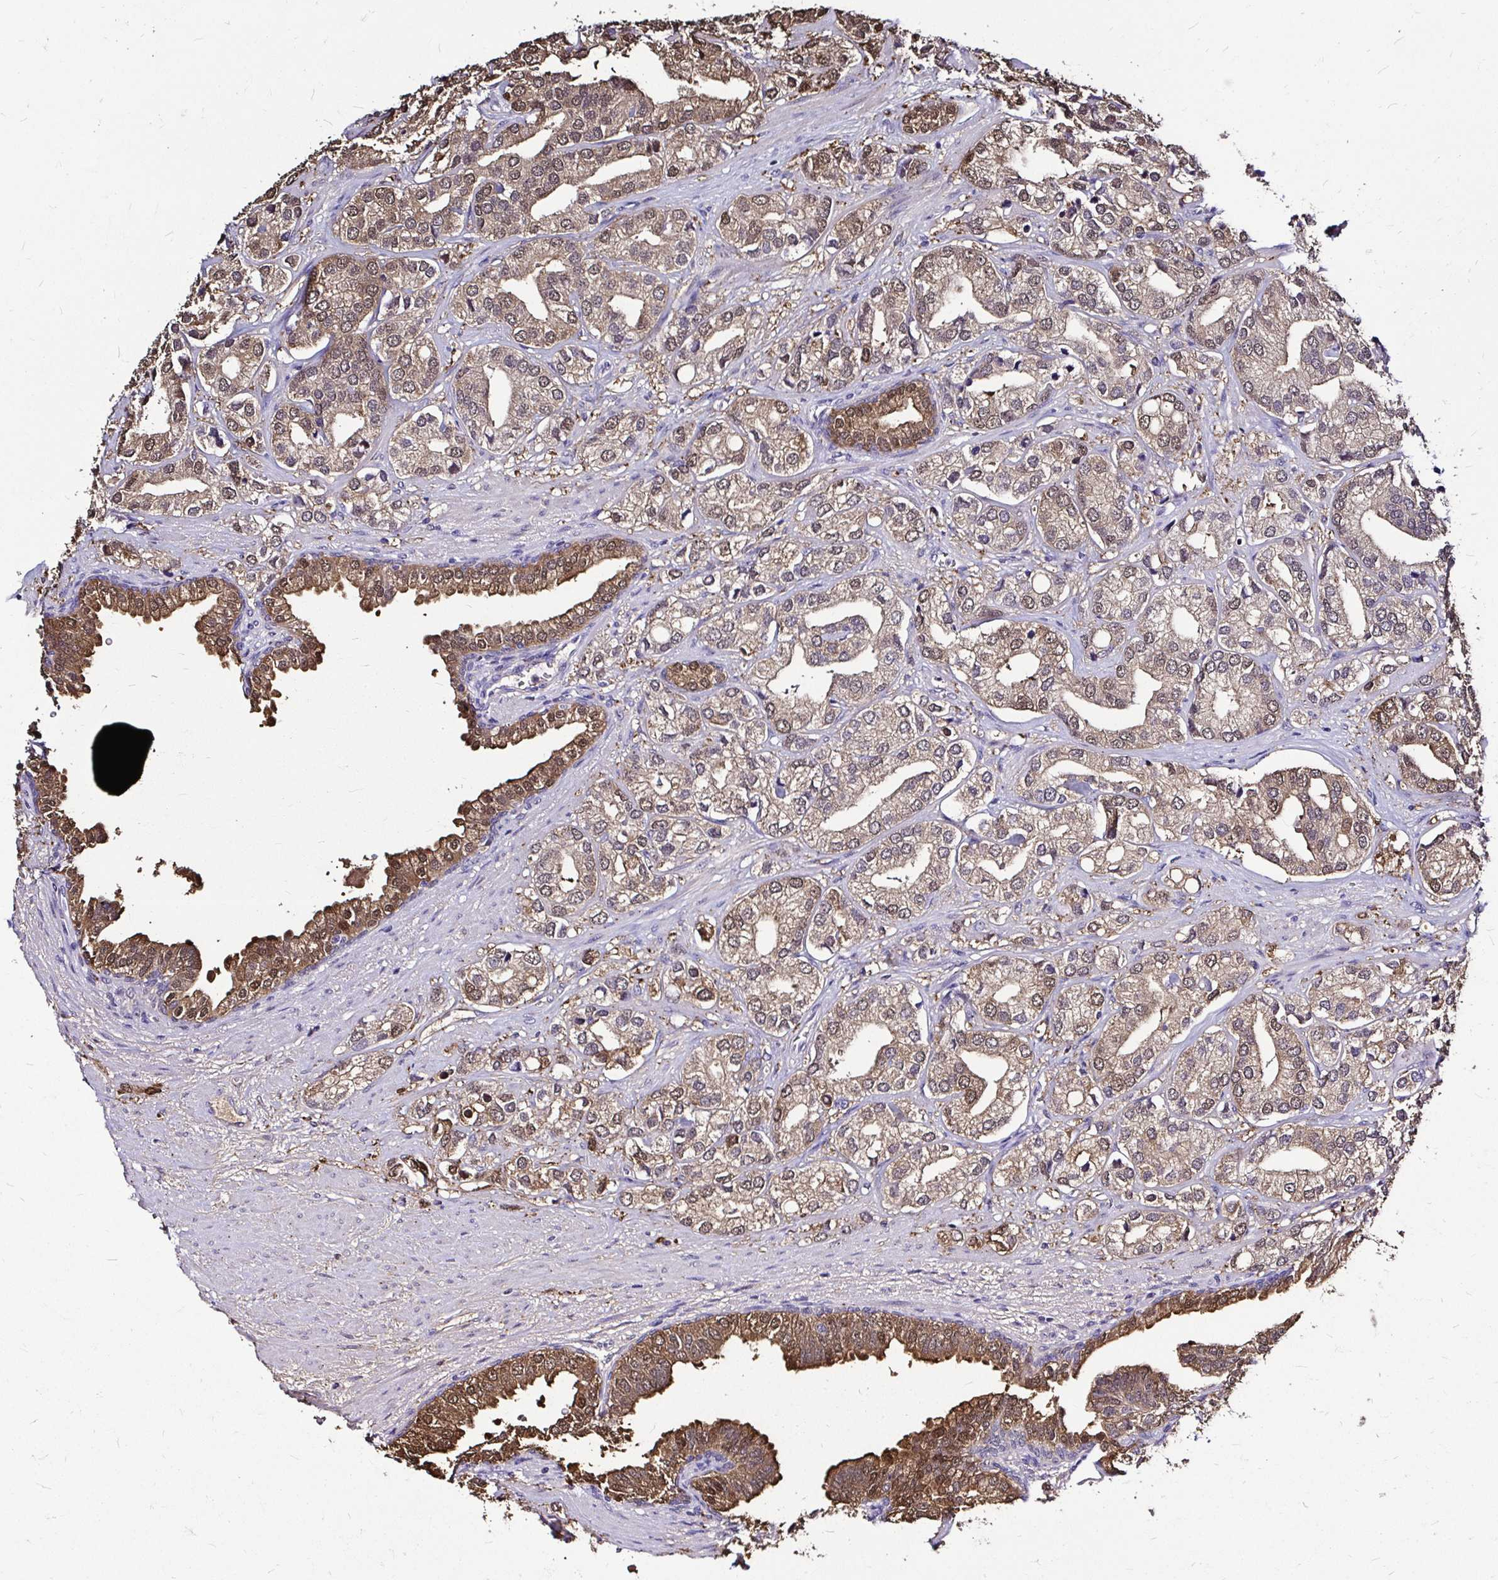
{"staining": {"intensity": "moderate", "quantity": ">75%", "location": "cytoplasmic/membranous,nuclear"}, "tissue": "prostate cancer", "cell_type": "Tumor cells", "image_type": "cancer", "snomed": [{"axis": "morphology", "description": "Adenocarcinoma, High grade"}, {"axis": "topography", "description": "Prostate"}], "caption": "Immunohistochemistry (IHC) of prostate high-grade adenocarcinoma displays medium levels of moderate cytoplasmic/membranous and nuclear expression in about >75% of tumor cells.", "gene": "IDH1", "patient": {"sex": "male", "age": 58}}